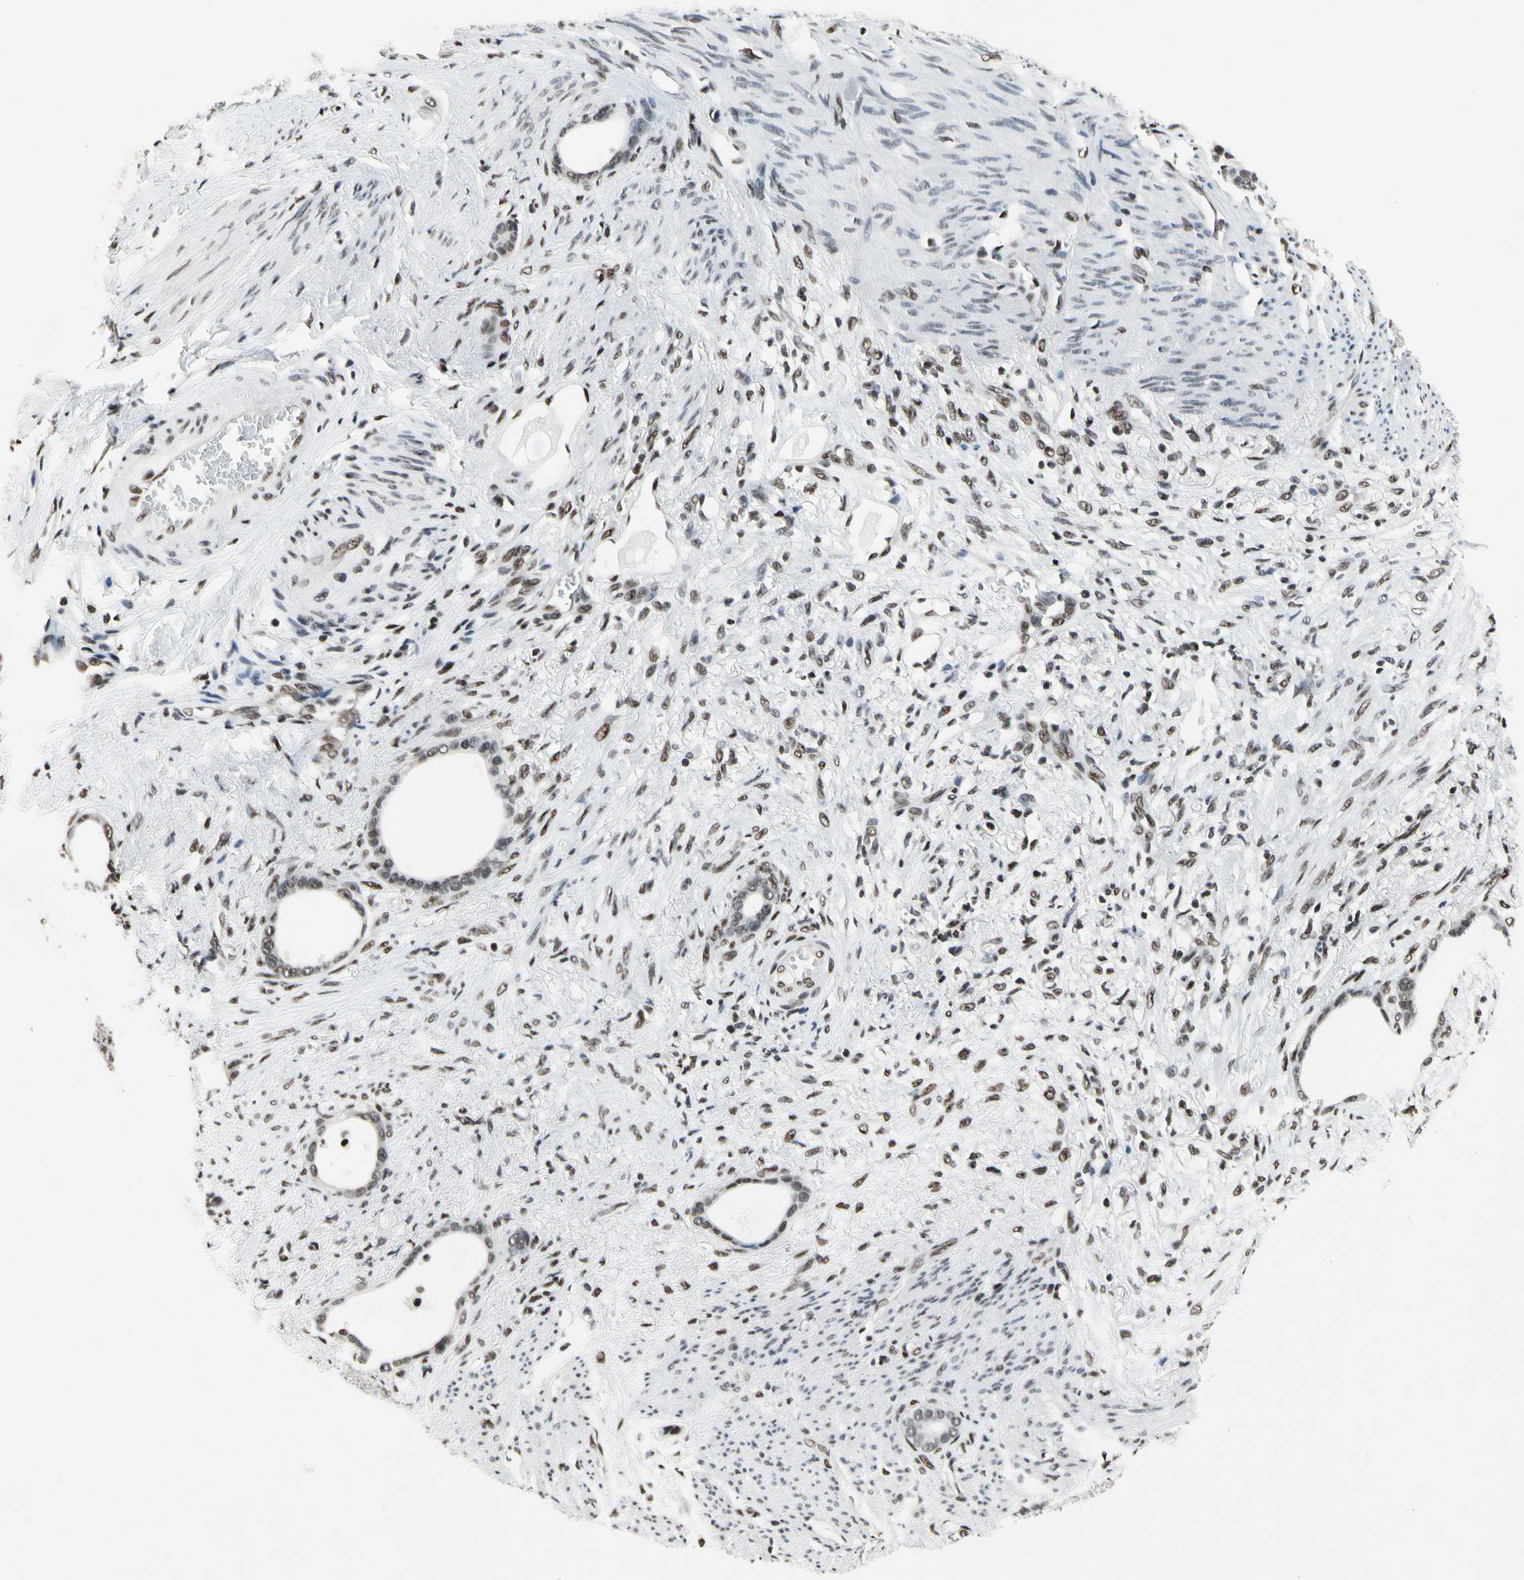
{"staining": {"intensity": "moderate", "quantity": "<25%", "location": "nuclear"}, "tissue": "stomach cancer", "cell_type": "Tumor cells", "image_type": "cancer", "snomed": [{"axis": "morphology", "description": "Adenocarcinoma, NOS"}, {"axis": "topography", "description": "Stomach"}], "caption": "Moderate nuclear expression is present in approximately <25% of tumor cells in adenocarcinoma (stomach).", "gene": "RECQL", "patient": {"sex": "female", "age": 75}}